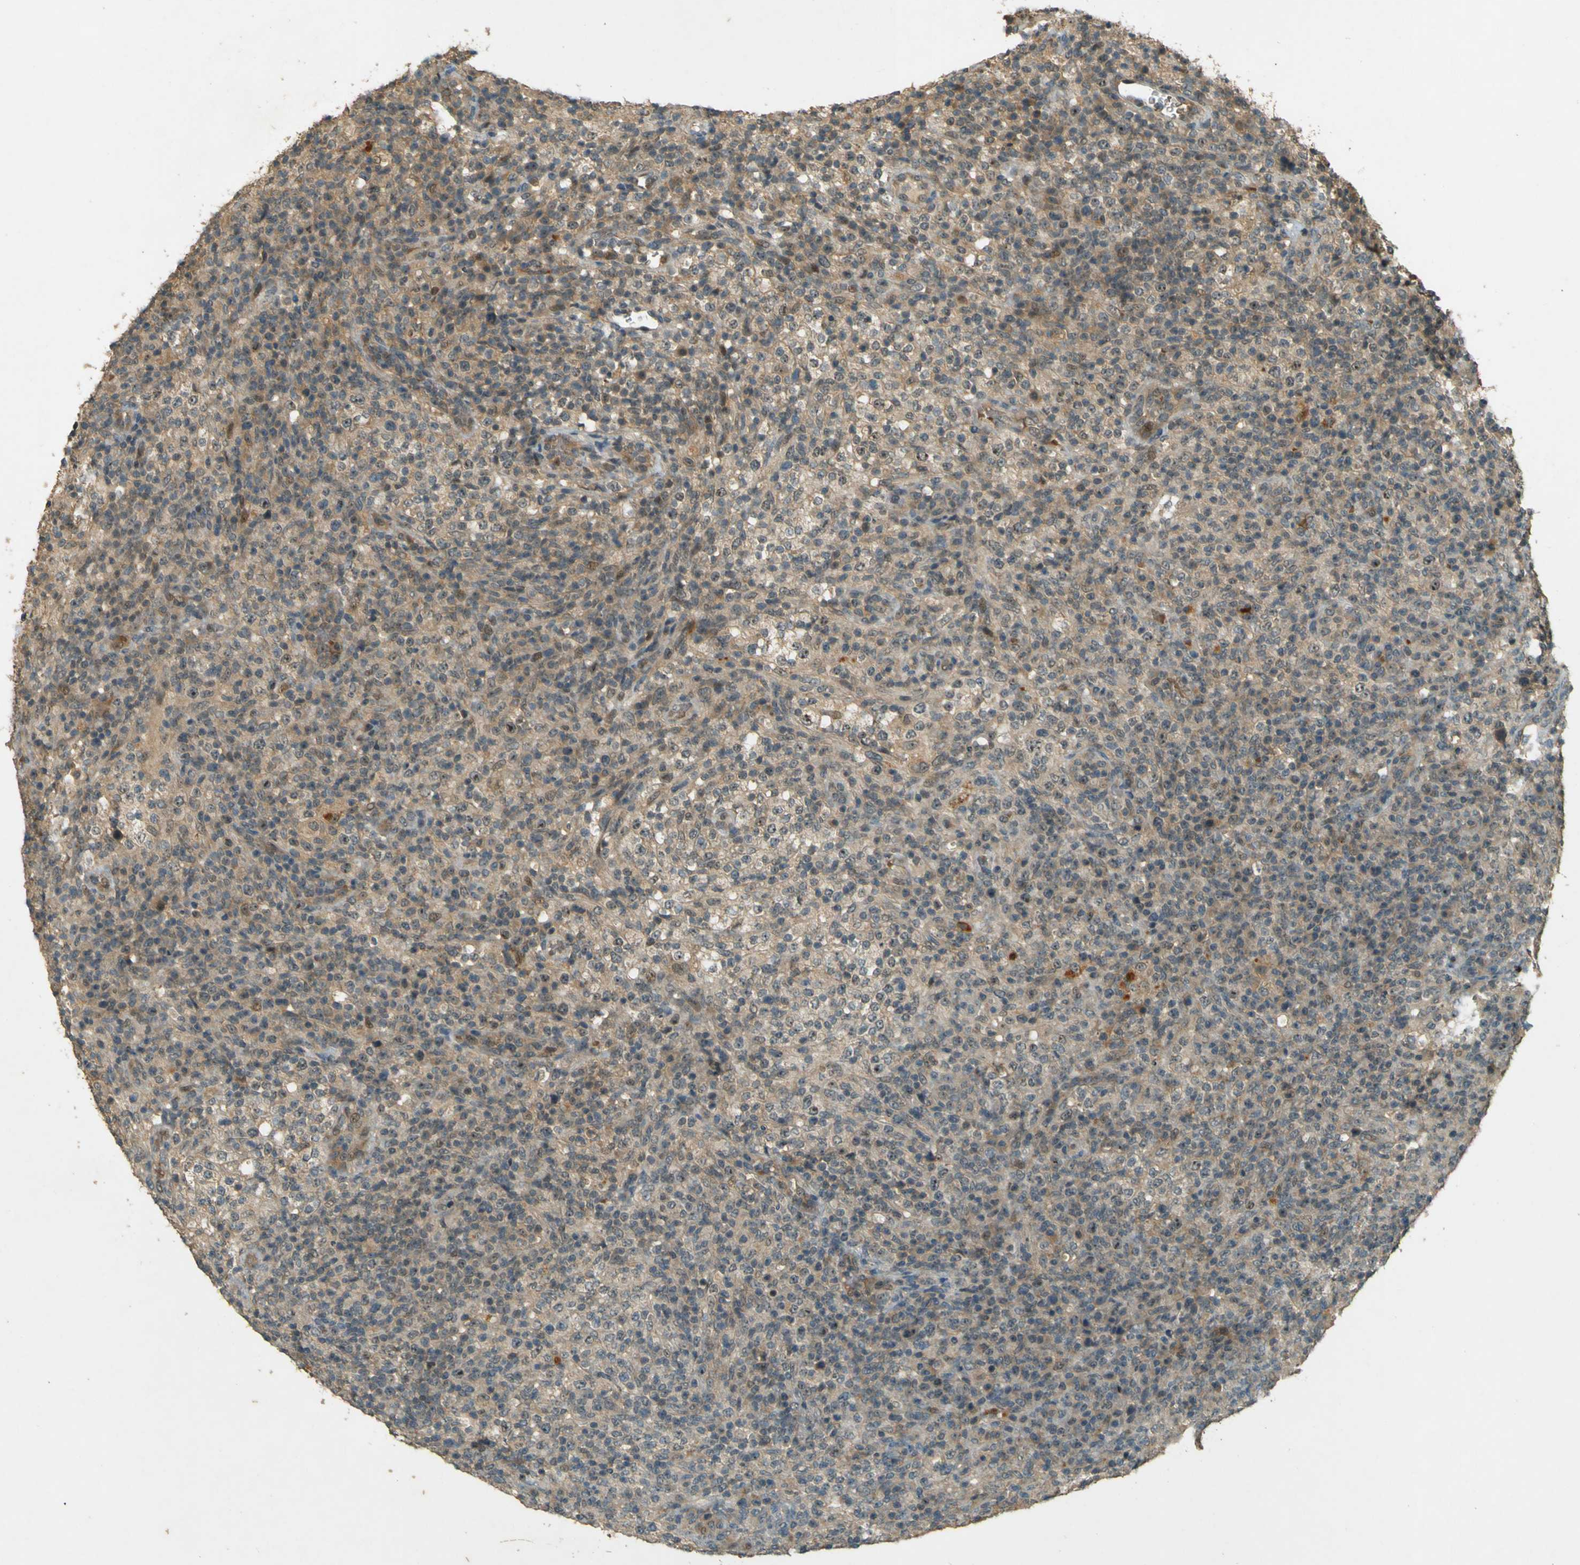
{"staining": {"intensity": "weak", "quantity": "25%-75%", "location": "cytoplasmic/membranous"}, "tissue": "lymphoma", "cell_type": "Tumor cells", "image_type": "cancer", "snomed": [{"axis": "morphology", "description": "Malignant lymphoma, non-Hodgkin's type, High grade"}, {"axis": "topography", "description": "Lymph node"}], "caption": "This image demonstrates immunohistochemistry staining of high-grade malignant lymphoma, non-Hodgkin's type, with low weak cytoplasmic/membranous staining in about 25%-75% of tumor cells.", "gene": "MPDZ", "patient": {"sex": "female", "age": 76}}